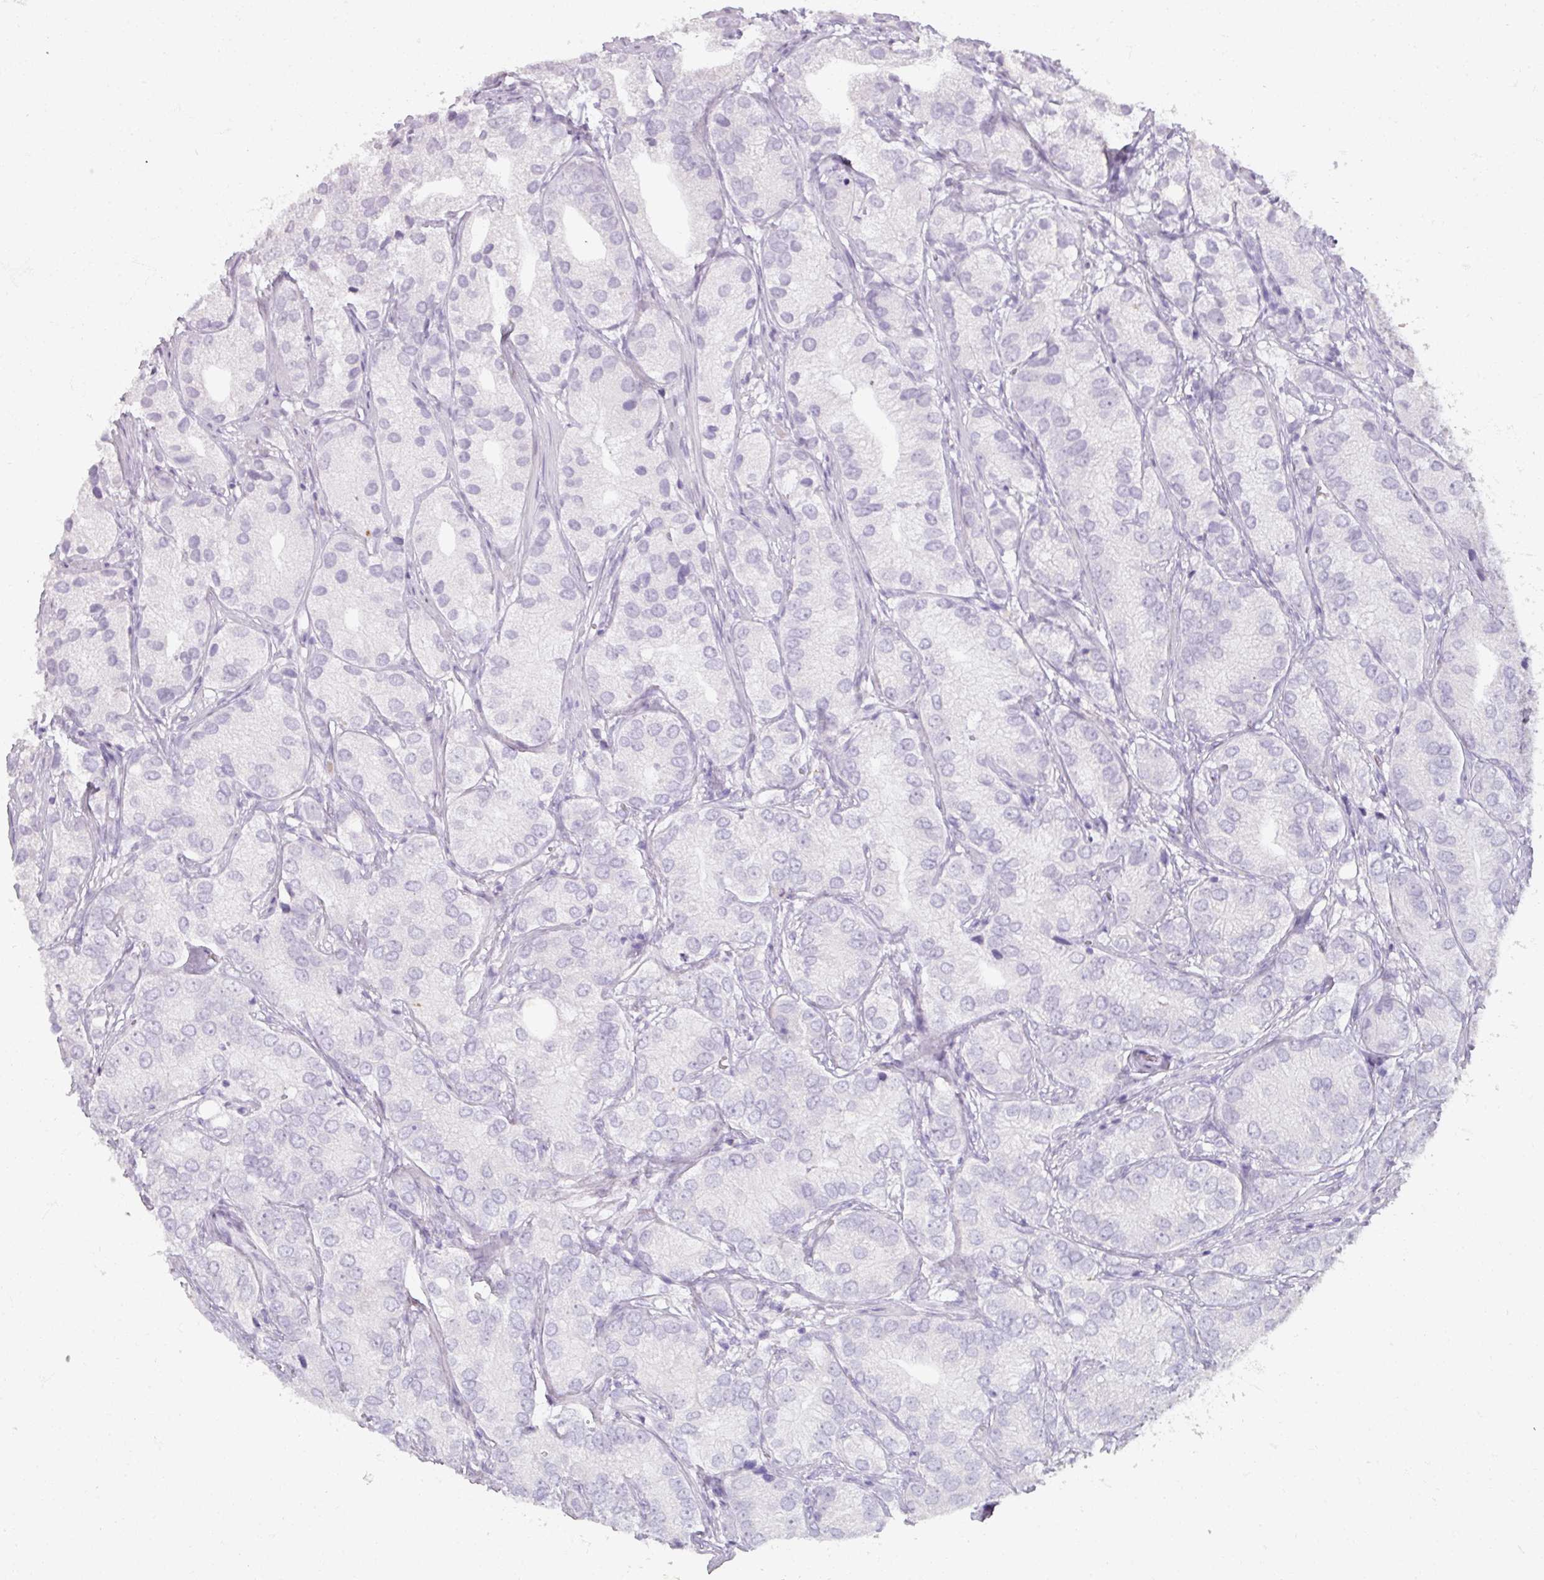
{"staining": {"intensity": "negative", "quantity": "none", "location": "none"}, "tissue": "prostate cancer", "cell_type": "Tumor cells", "image_type": "cancer", "snomed": [{"axis": "morphology", "description": "Adenocarcinoma, High grade"}, {"axis": "topography", "description": "Prostate"}], "caption": "Immunohistochemistry (IHC) micrograph of prostate high-grade adenocarcinoma stained for a protein (brown), which displays no expression in tumor cells. The staining was performed using DAB (3,3'-diaminobenzidine) to visualize the protein expression in brown, while the nuclei were stained in blue with hematoxylin (Magnification: 20x).", "gene": "SLC27A5", "patient": {"sex": "male", "age": 82}}